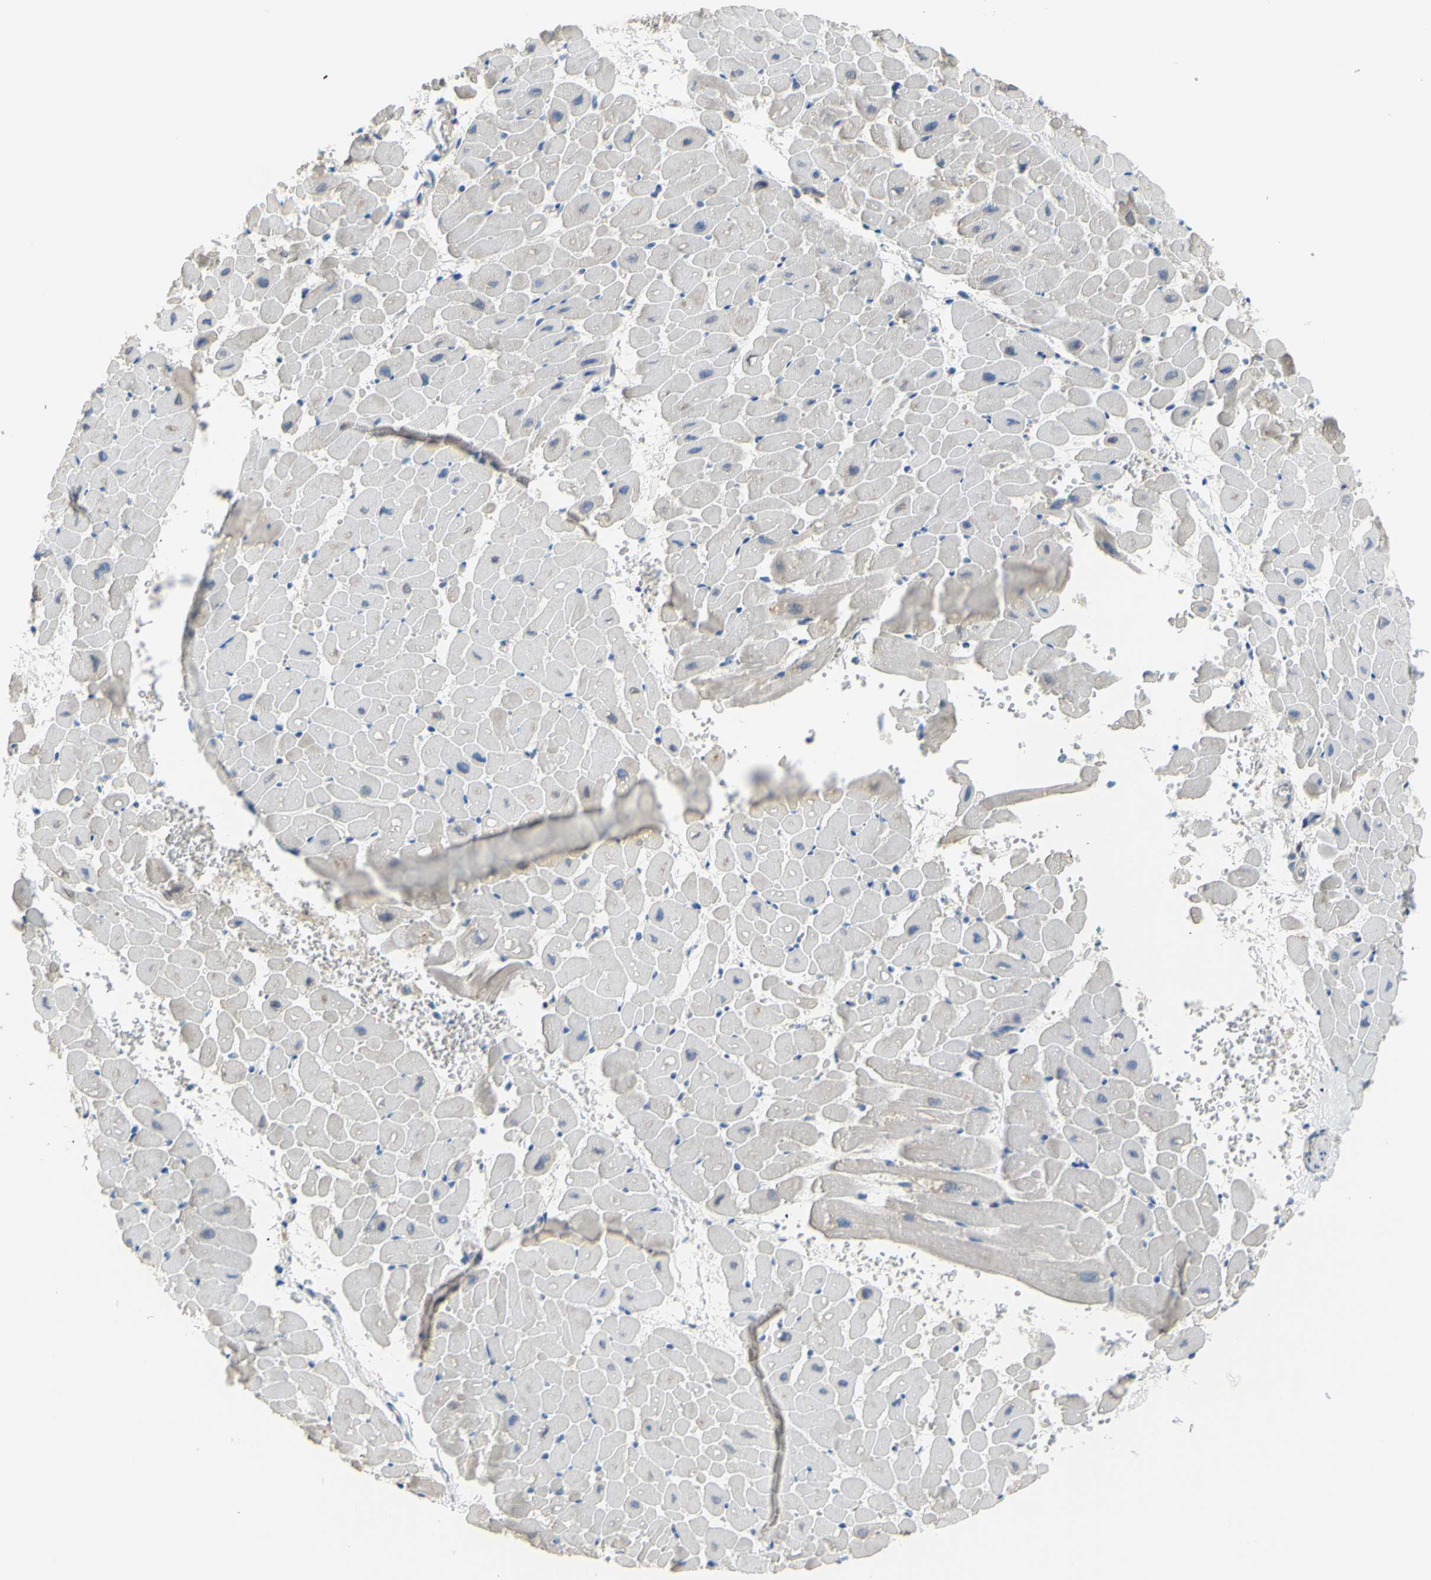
{"staining": {"intensity": "negative", "quantity": "none", "location": "none"}, "tissue": "heart muscle", "cell_type": "Cardiomyocytes", "image_type": "normal", "snomed": [{"axis": "morphology", "description": "Normal tissue, NOS"}, {"axis": "topography", "description": "Heart"}], "caption": "This micrograph is of unremarkable heart muscle stained with IHC to label a protein in brown with the nuclei are counter-stained blue. There is no staining in cardiomyocytes. (Brightfield microscopy of DAB (3,3'-diaminobenzidine) IHC at high magnification).", "gene": "TMEM59L", "patient": {"sex": "male", "age": 45}}